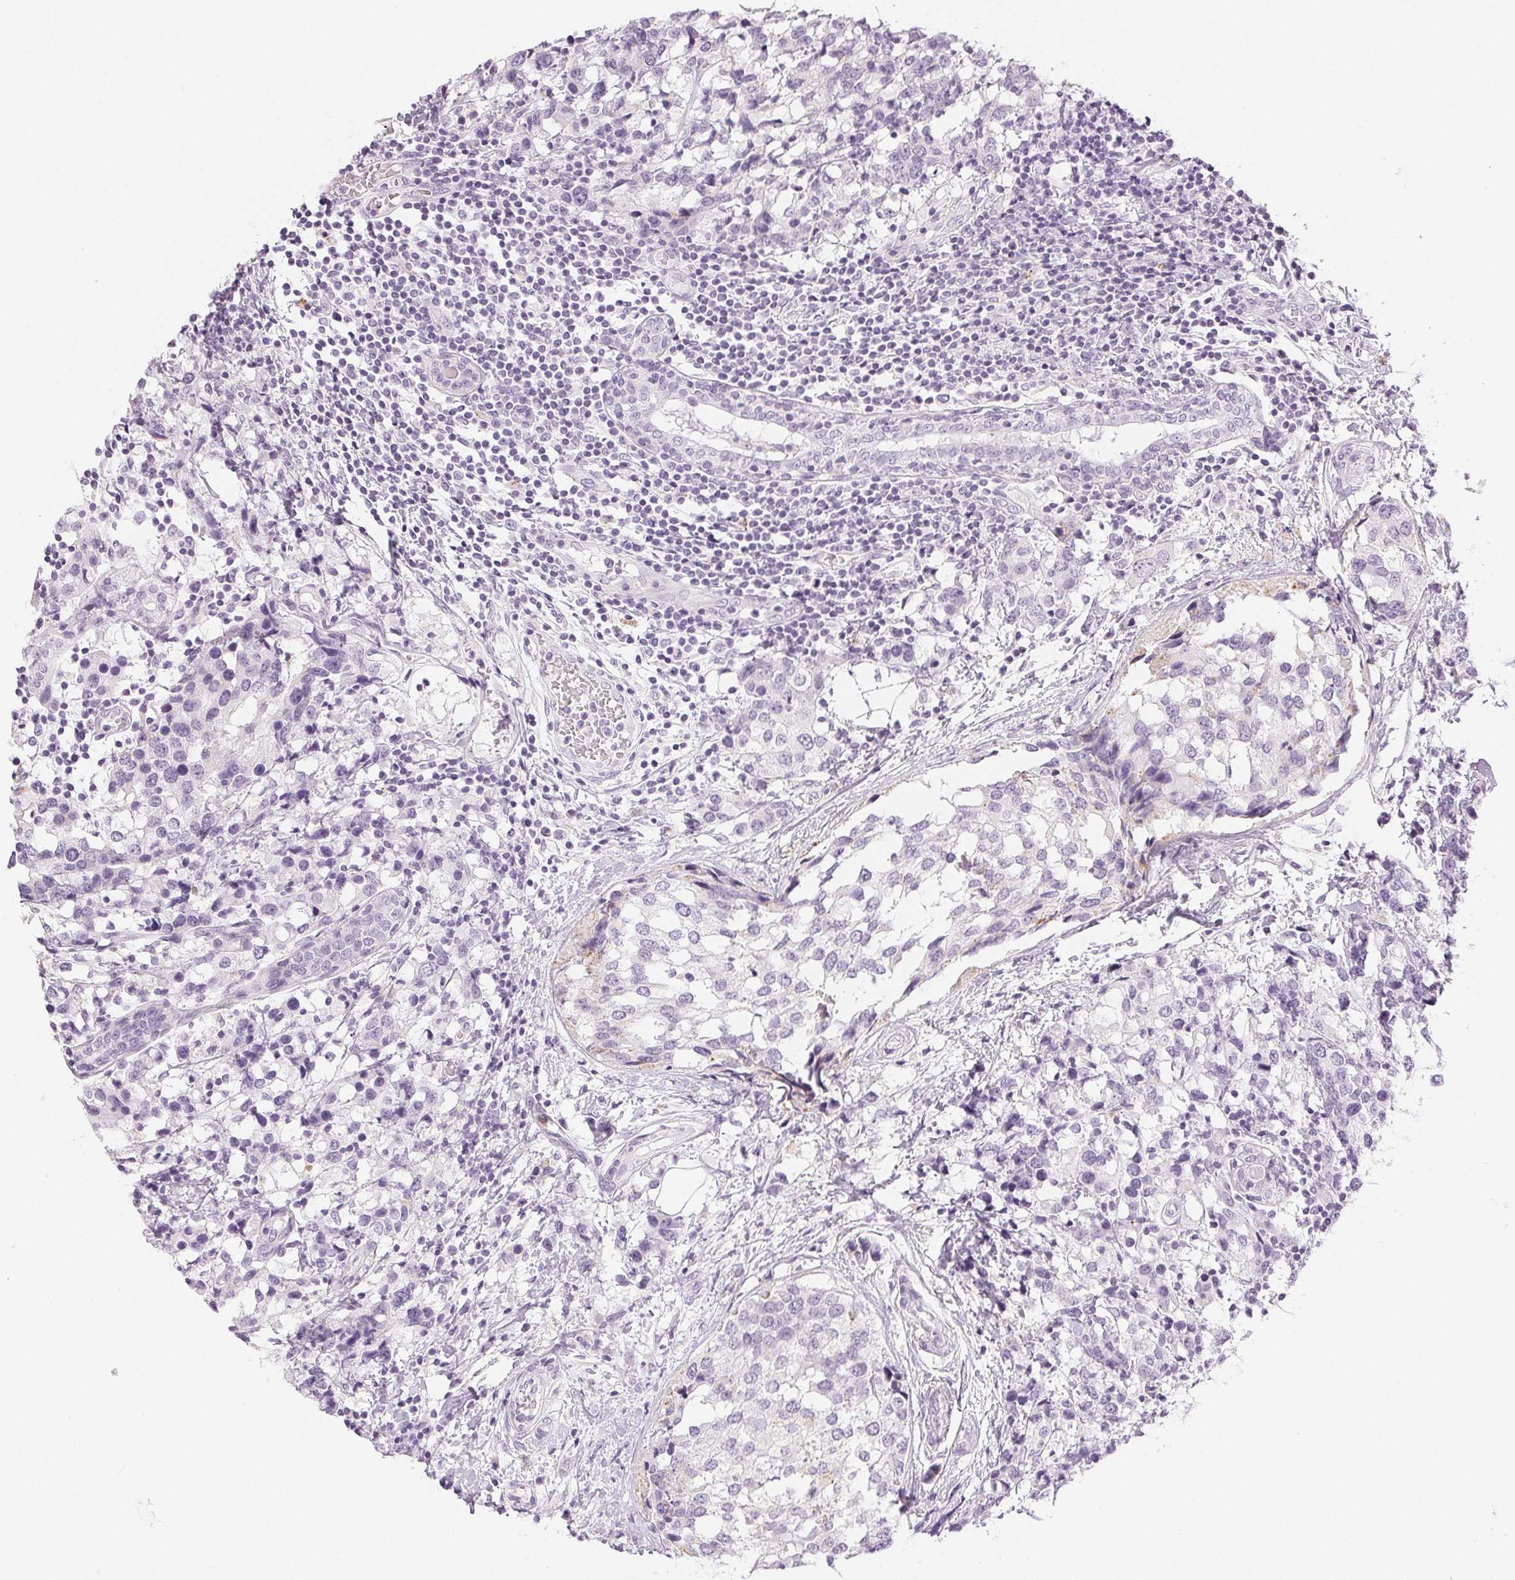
{"staining": {"intensity": "negative", "quantity": "none", "location": "none"}, "tissue": "breast cancer", "cell_type": "Tumor cells", "image_type": "cancer", "snomed": [{"axis": "morphology", "description": "Lobular carcinoma"}, {"axis": "topography", "description": "Breast"}], "caption": "Photomicrograph shows no significant protein expression in tumor cells of breast cancer (lobular carcinoma). The staining was performed using DAB (3,3'-diaminobenzidine) to visualize the protein expression in brown, while the nuclei were stained in blue with hematoxylin (Magnification: 20x).", "gene": "SLC5A2", "patient": {"sex": "female", "age": 59}}